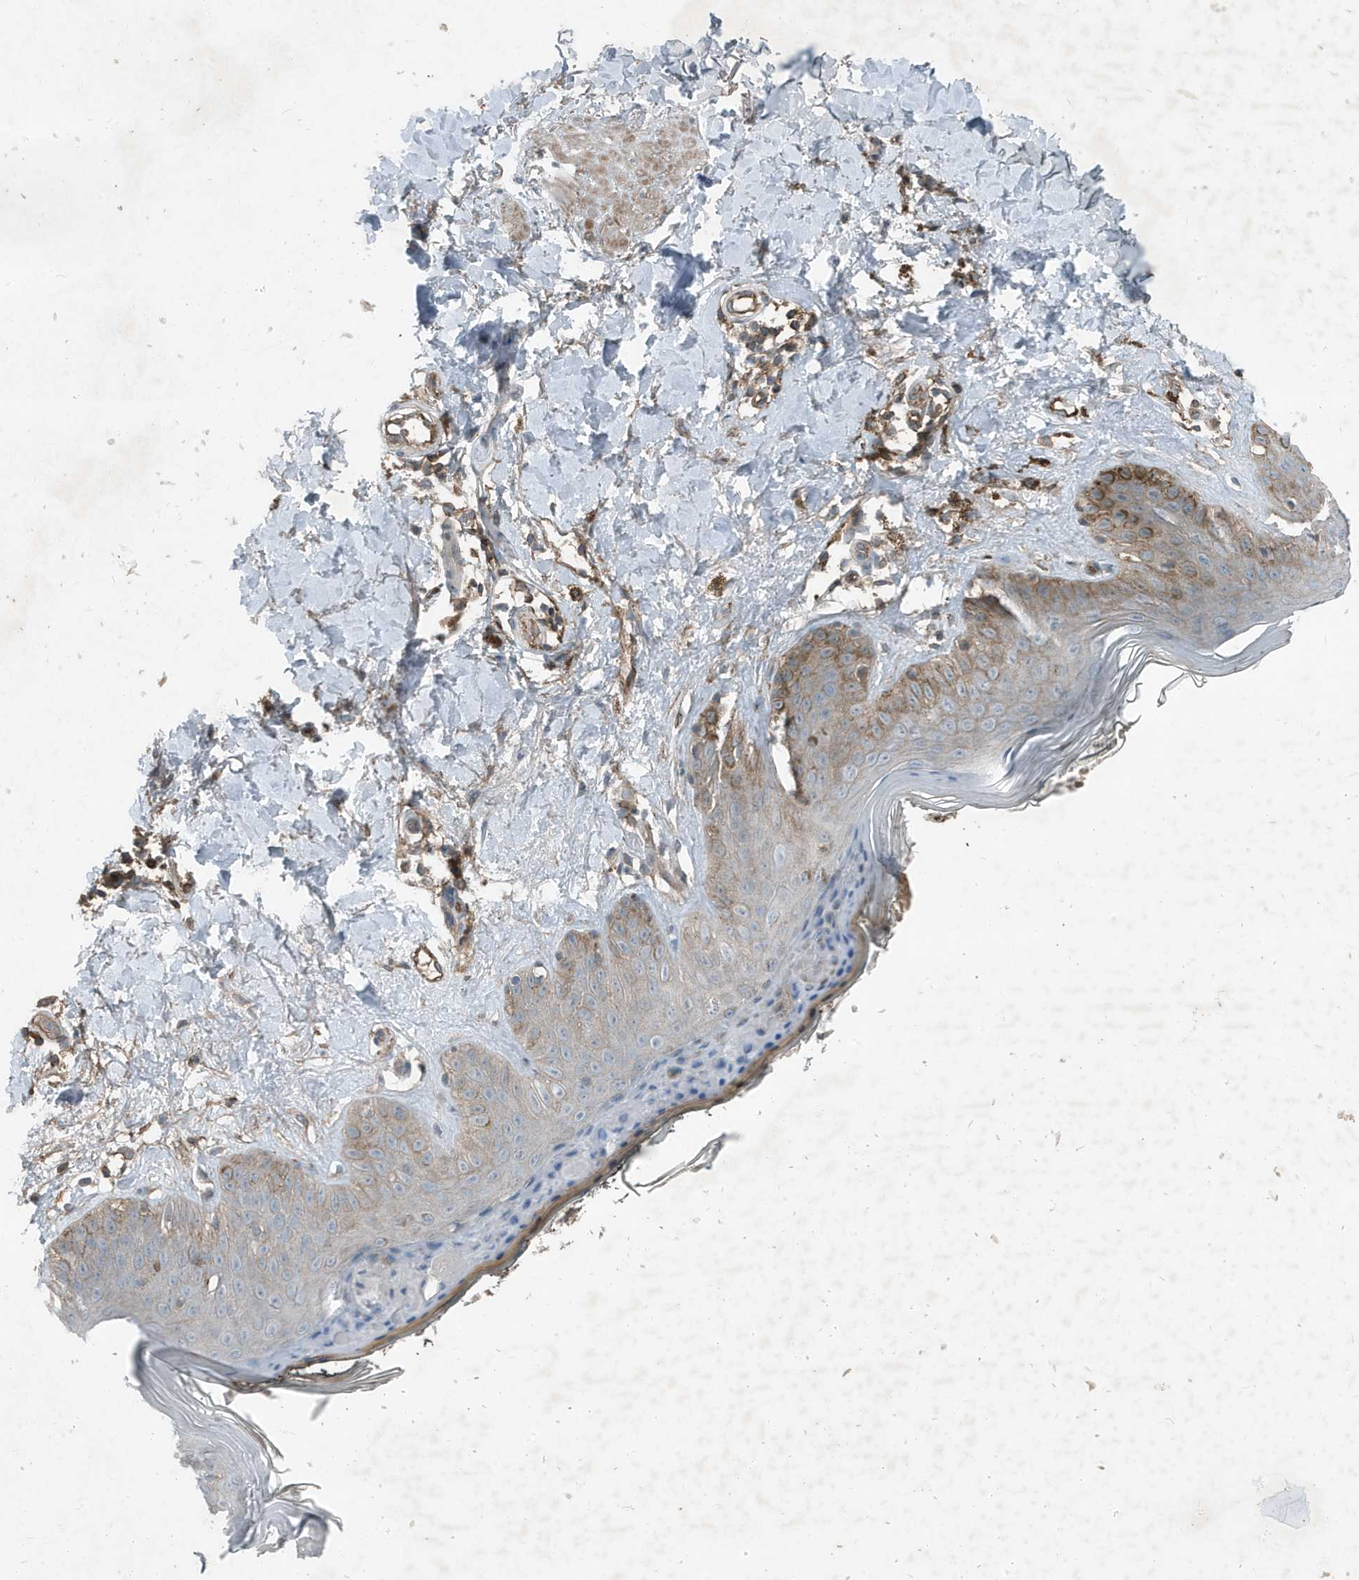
{"staining": {"intensity": "moderate", "quantity": "25%-75%", "location": "cytoplasmic/membranous"}, "tissue": "skin", "cell_type": "Fibroblasts", "image_type": "normal", "snomed": [{"axis": "morphology", "description": "Normal tissue, NOS"}, {"axis": "topography", "description": "Skin"}], "caption": "Brown immunohistochemical staining in benign human skin demonstrates moderate cytoplasmic/membranous positivity in approximately 25%-75% of fibroblasts. (Stains: DAB in brown, nuclei in blue, Microscopy: brightfield microscopy at high magnification).", "gene": "DAPP1", "patient": {"sex": "female", "age": 64}}